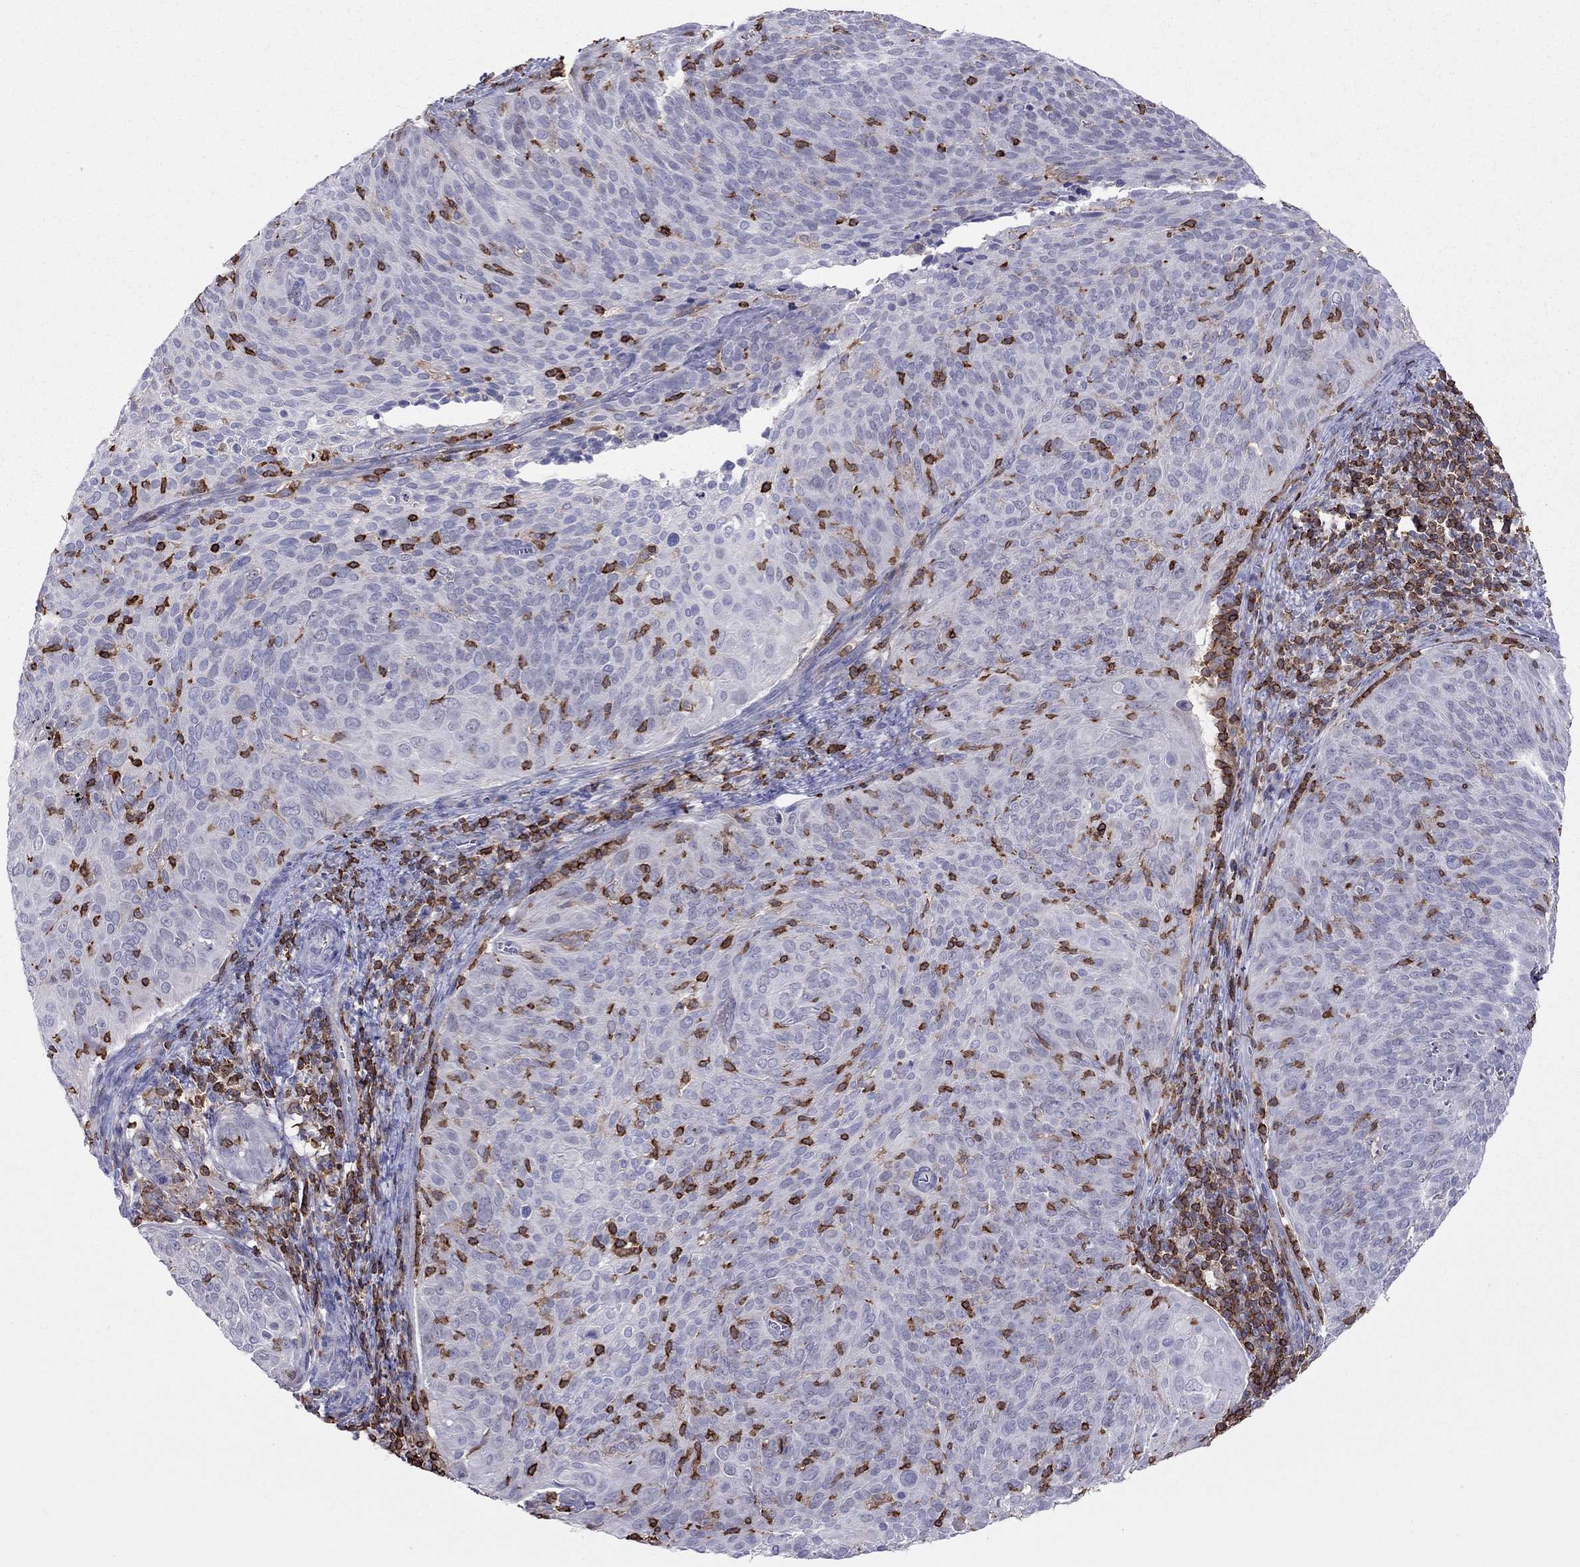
{"staining": {"intensity": "negative", "quantity": "none", "location": "none"}, "tissue": "cervical cancer", "cell_type": "Tumor cells", "image_type": "cancer", "snomed": [{"axis": "morphology", "description": "Squamous cell carcinoma, NOS"}, {"axis": "topography", "description": "Cervix"}], "caption": "IHC histopathology image of cervical cancer (squamous cell carcinoma) stained for a protein (brown), which exhibits no staining in tumor cells.", "gene": "MND1", "patient": {"sex": "female", "age": 39}}